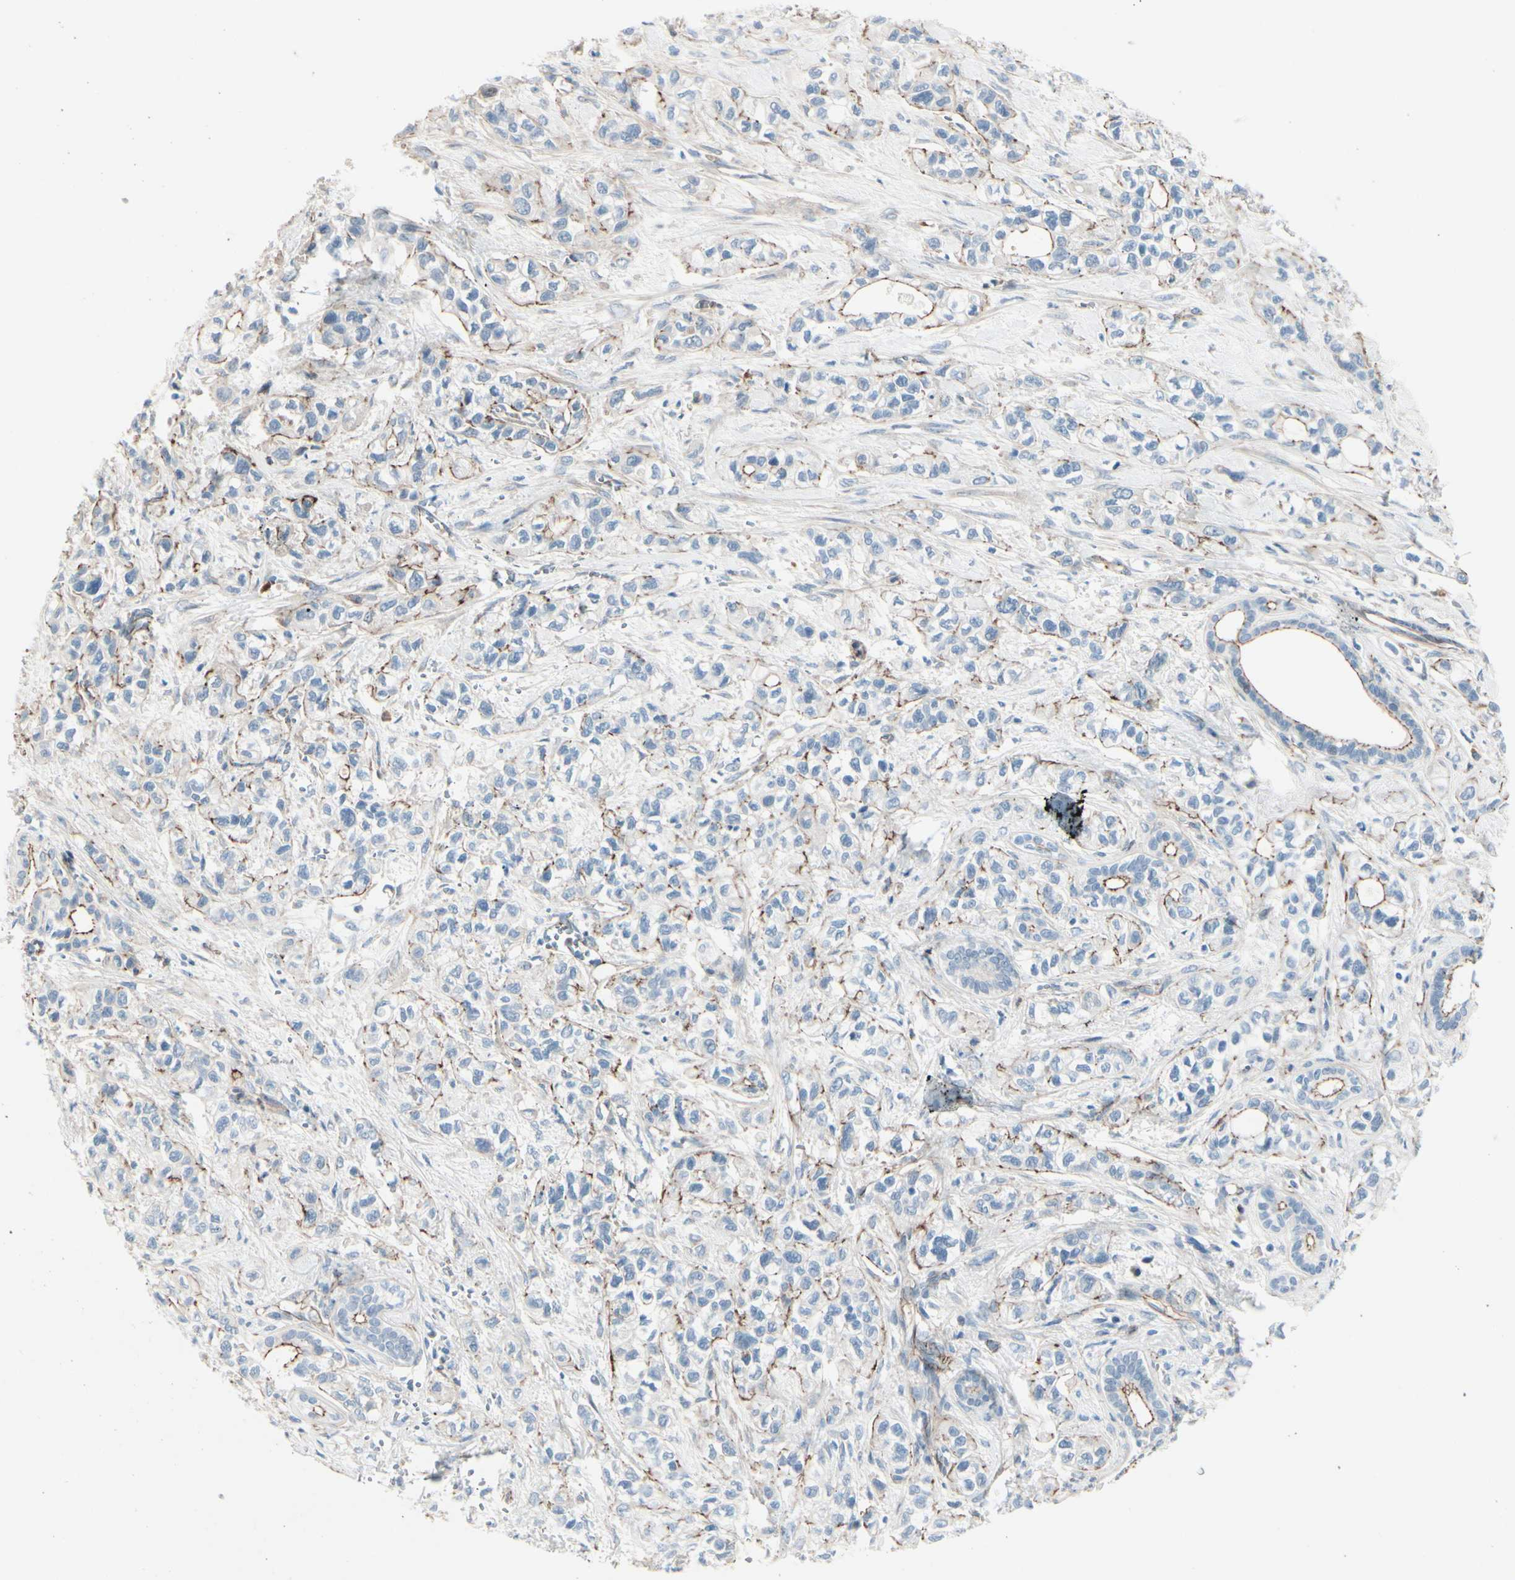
{"staining": {"intensity": "weak", "quantity": "25%-75%", "location": "cytoplasmic/membranous"}, "tissue": "pancreatic cancer", "cell_type": "Tumor cells", "image_type": "cancer", "snomed": [{"axis": "morphology", "description": "Adenocarcinoma, NOS"}, {"axis": "topography", "description": "Pancreas"}], "caption": "Weak cytoplasmic/membranous positivity for a protein is seen in about 25%-75% of tumor cells of pancreatic cancer (adenocarcinoma) using immunohistochemistry (IHC).", "gene": "TJP1", "patient": {"sex": "male", "age": 74}}